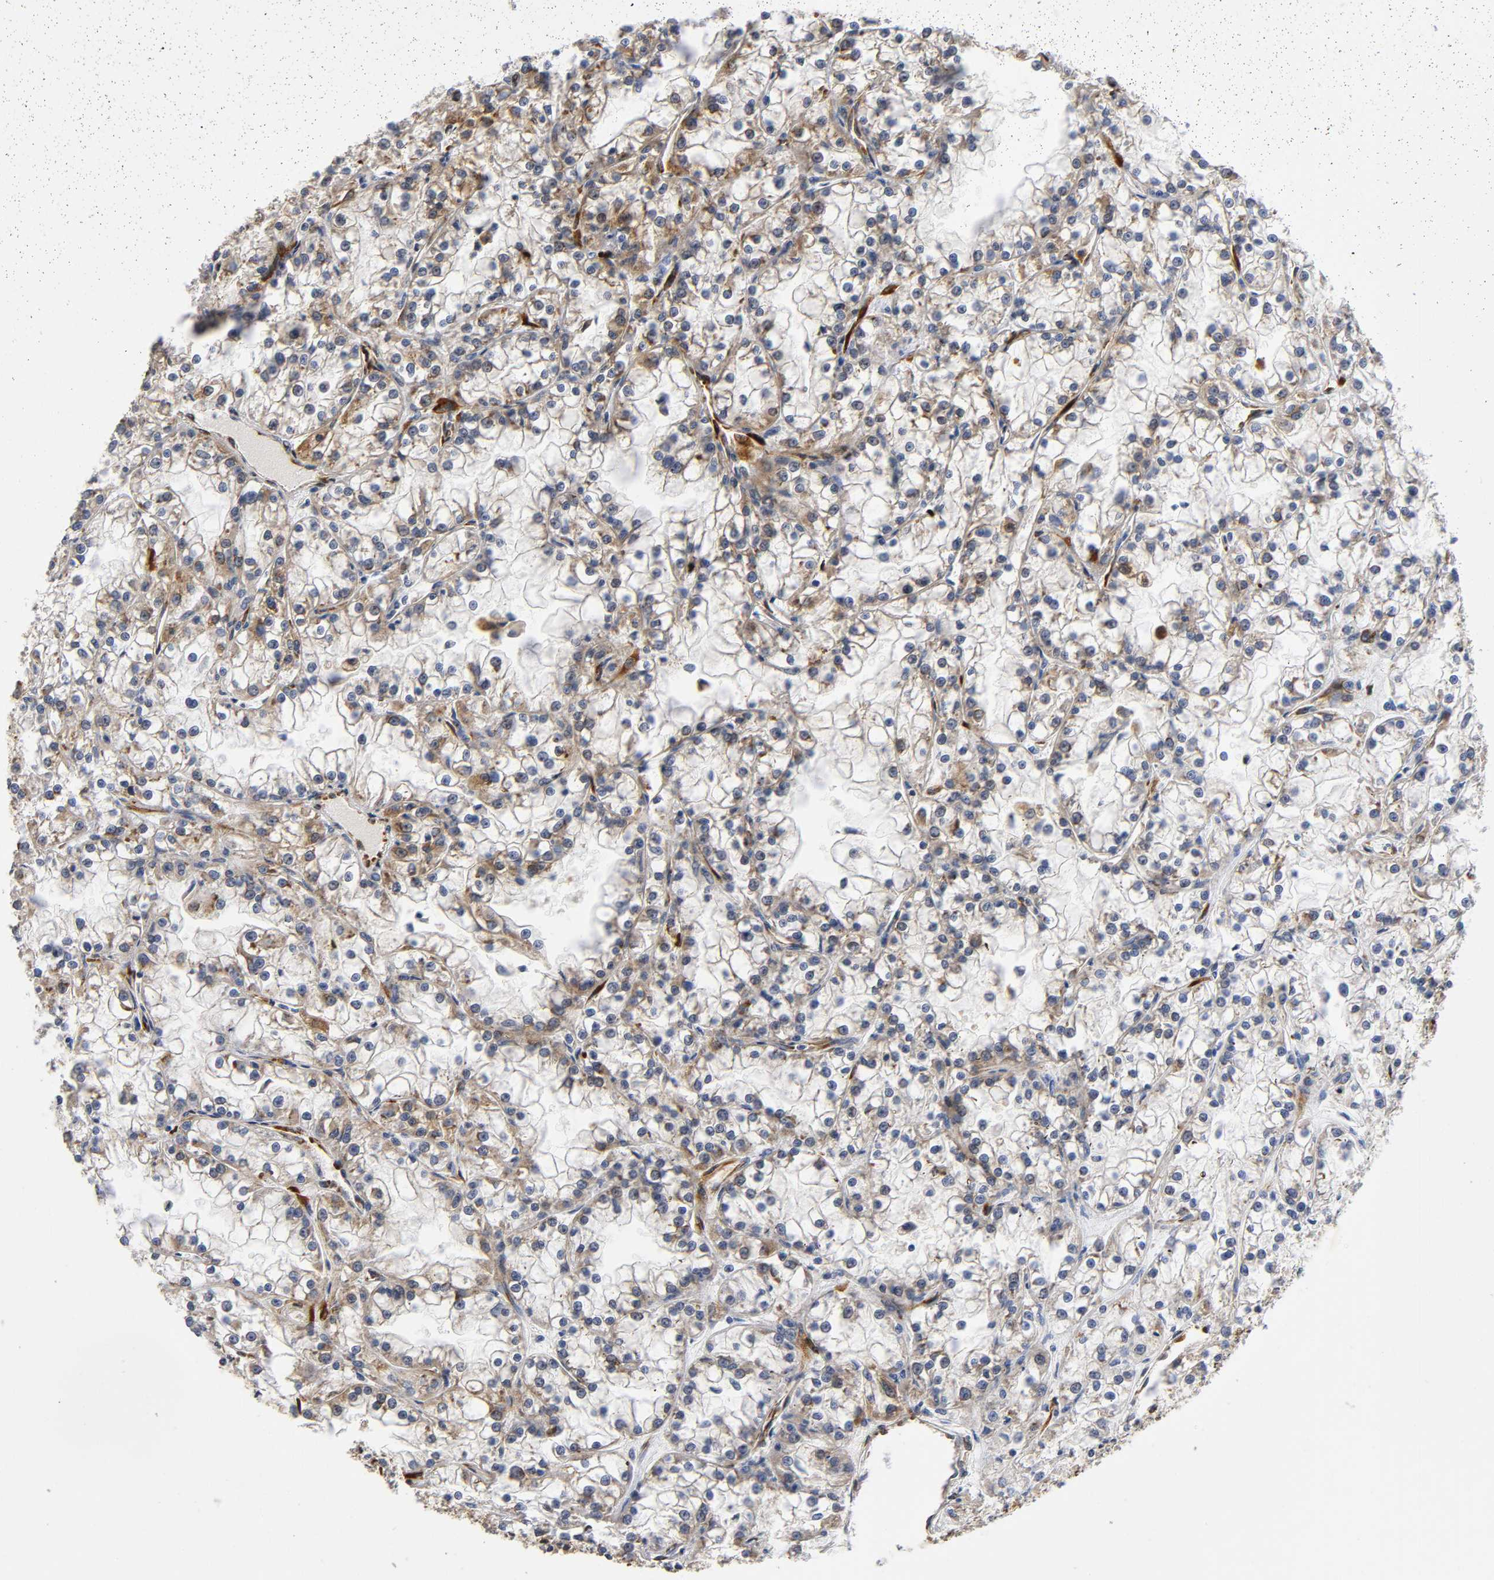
{"staining": {"intensity": "weak", "quantity": "25%-75%", "location": "cytoplasmic/membranous"}, "tissue": "renal cancer", "cell_type": "Tumor cells", "image_type": "cancer", "snomed": [{"axis": "morphology", "description": "Adenocarcinoma, NOS"}, {"axis": "topography", "description": "Kidney"}], "caption": "Immunohistochemistry staining of adenocarcinoma (renal), which displays low levels of weak cytoplasmic/membranous positivity in approximately 25%-75% of tumor cells indicating weak cytoplasmic/membranous protein expression. The staining was performed using DAB (3,3'-diaminobenzidine) (brown) for protein detection and nuclei were counterstained in hematoxylin (blue).", "gene": "SOS2", "patient": {"sex": "female", "age": 52}}